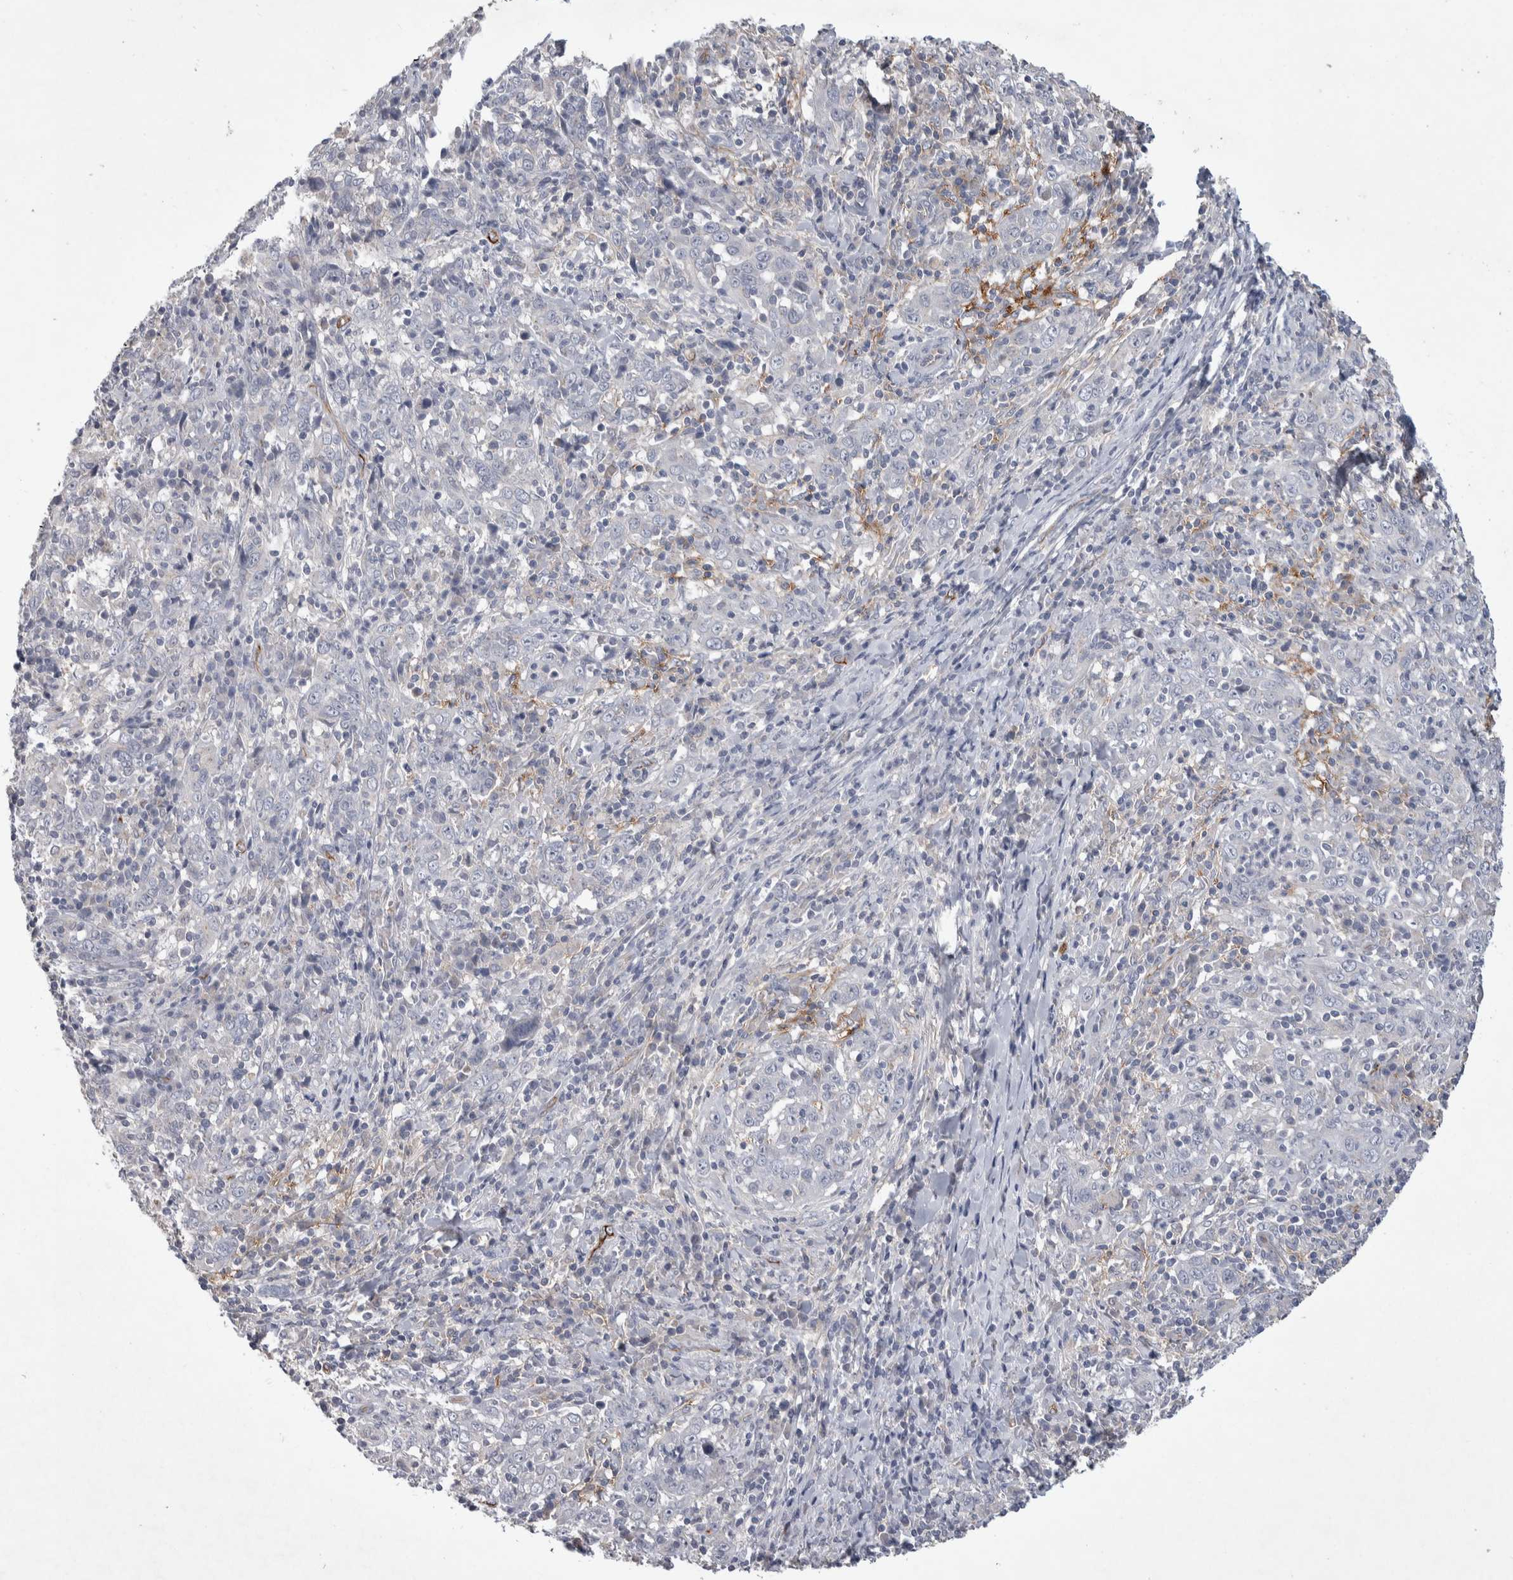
{"staining": {"intensity": "negative", "quantity": "none", "location": "none"}, "tissue": "cervical cancer", "cell_type": "Tumor cells", "image_type": "cancer", "snomed": [{"axis": "morphology", "description": "Squamous cell carcinoma, NOS"}, {"axis": "topography", "description": "Cervix"}], "caption": "Tumor cells show no significant staining in cervical cancer. The staining was performed using DAB to visualize the protein expression in brown, while the nuclei were stained in blue with hematoxylin (Magnification: 20x).", "gene": "CEP131", "patient": {"sex": "female", "age": 46}}